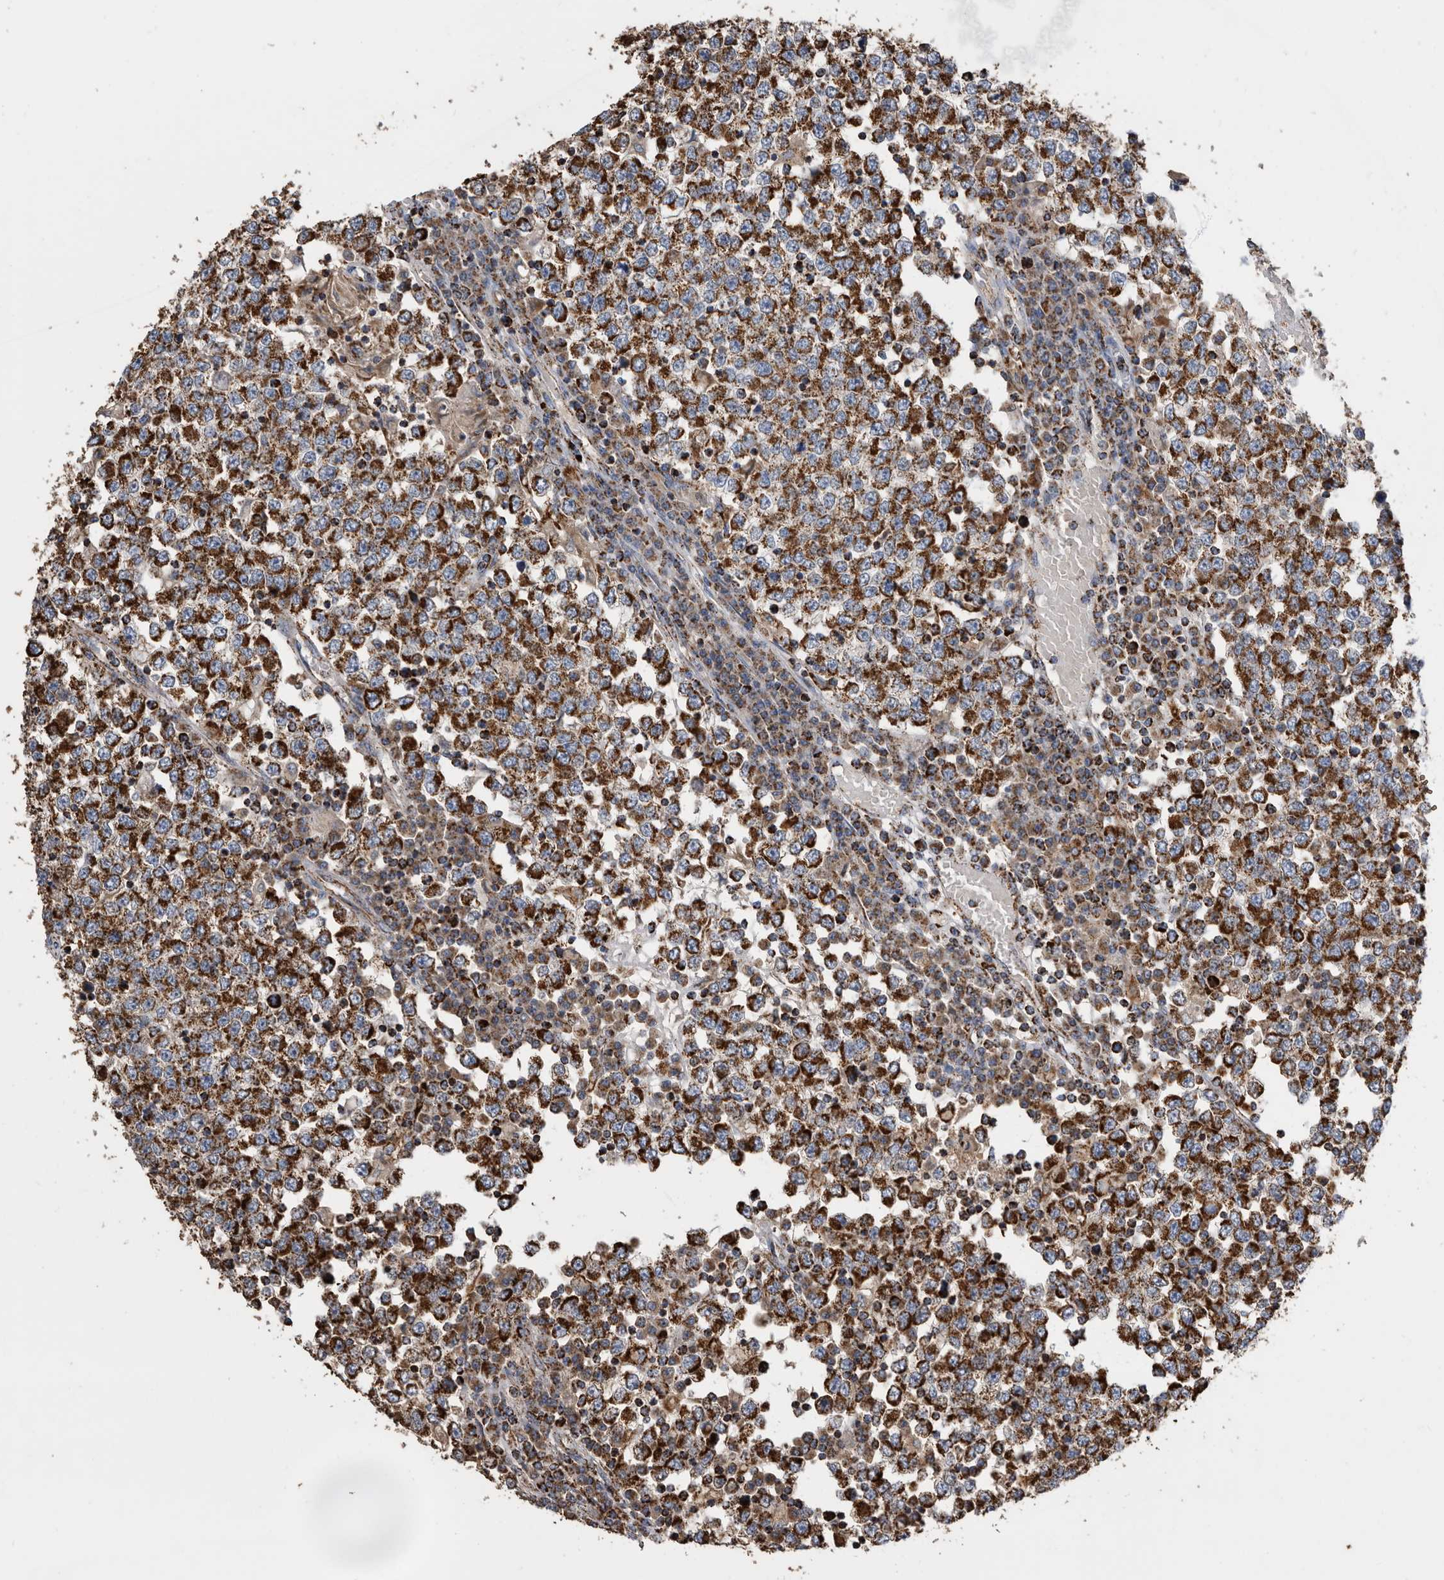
{"staining": {"intensity": "strong", "quantity": ">75%", "location": "cytoplasmic/membranous"}, "tissue": "testis cancer", "cell_type": "Tumor cells", "image_type": "cancer", "snomed": [{"axis": "morphology", "description": "Seminoma, NOS"}, {"axis": "topography", "description": "Testis"}], "caption": "Human seminoma (testis) stained with a protein marker exhibits strong staining in tumor cells.", "gene": "WFDC1", "patient": {"sex": "male", "age": 65}}